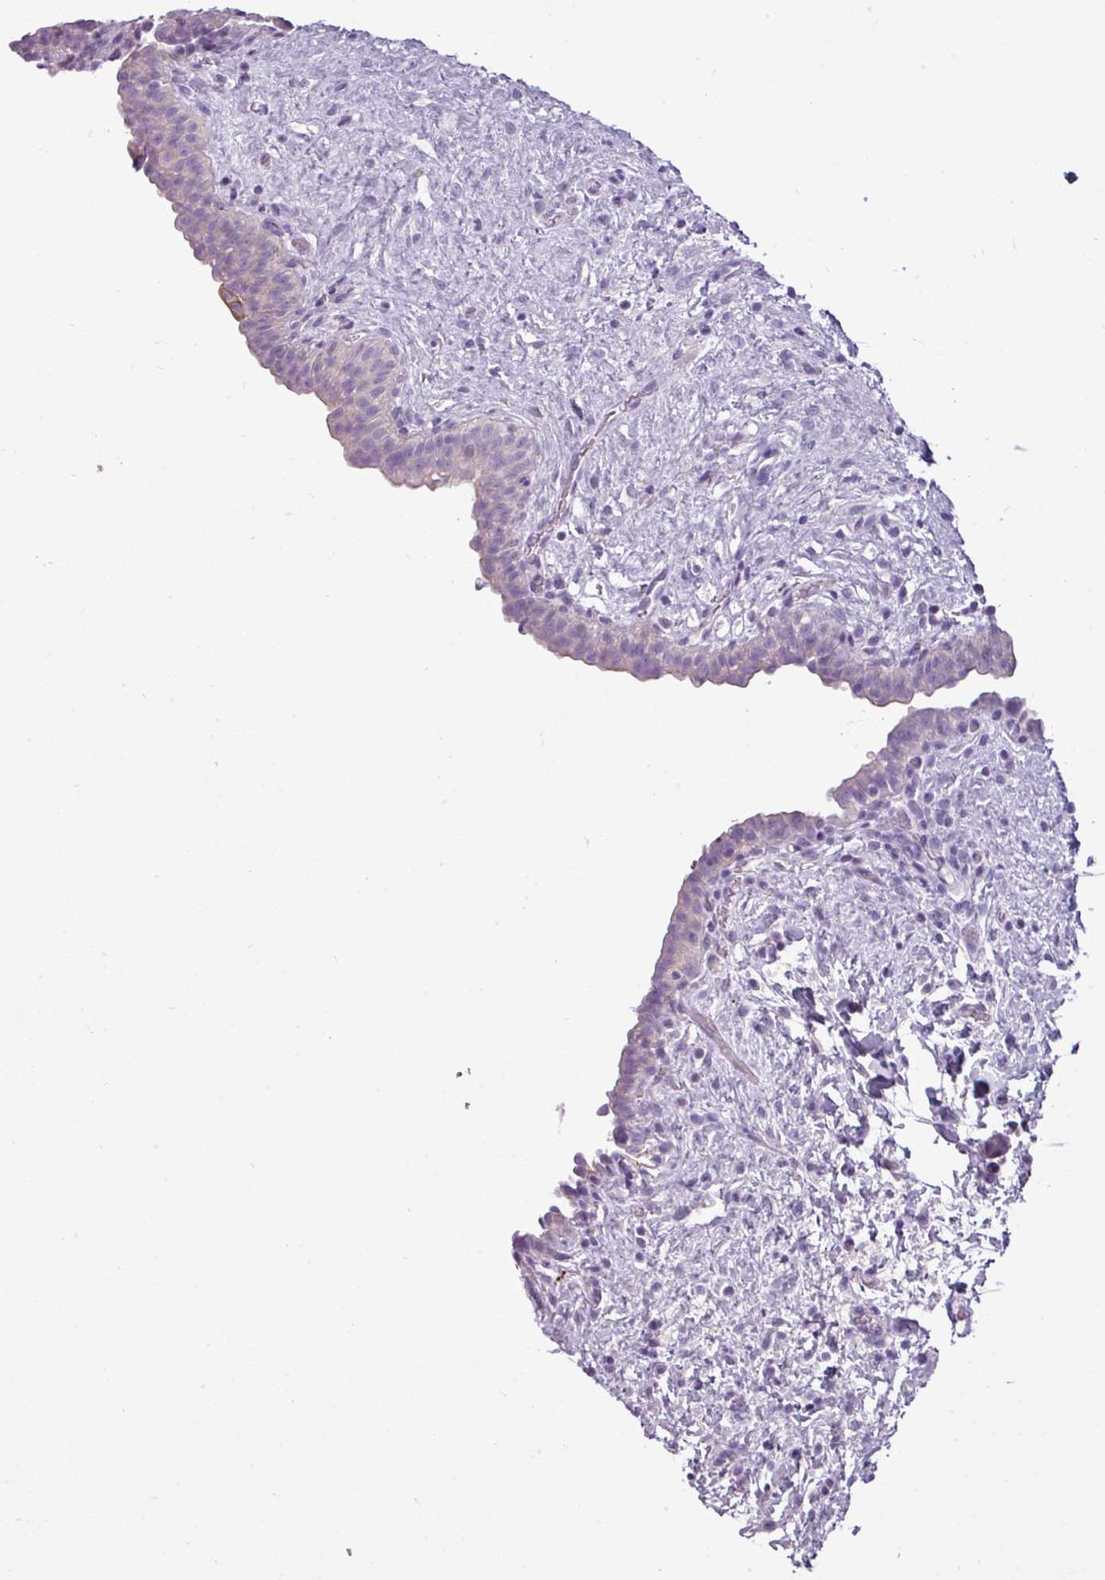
{"staining": {"intensity": "negative", "quantity": "none", "location": "none"}, "tissue": "urinary bladder", "cell_type": "Urothelial cells", "image_type": "normal", "snomed": [{"axis": "morphology", "description": "Normal tissue, NOS"}, {"axis": "topography", "description": "Urinary bladder"}], "caption": "This is an IHC histopathology image of unremarkable human urinary bladder. There is no expression in urothelial cells.", "gene": "DNAAF9", "patient": {"sex": "male", "age": 69}}